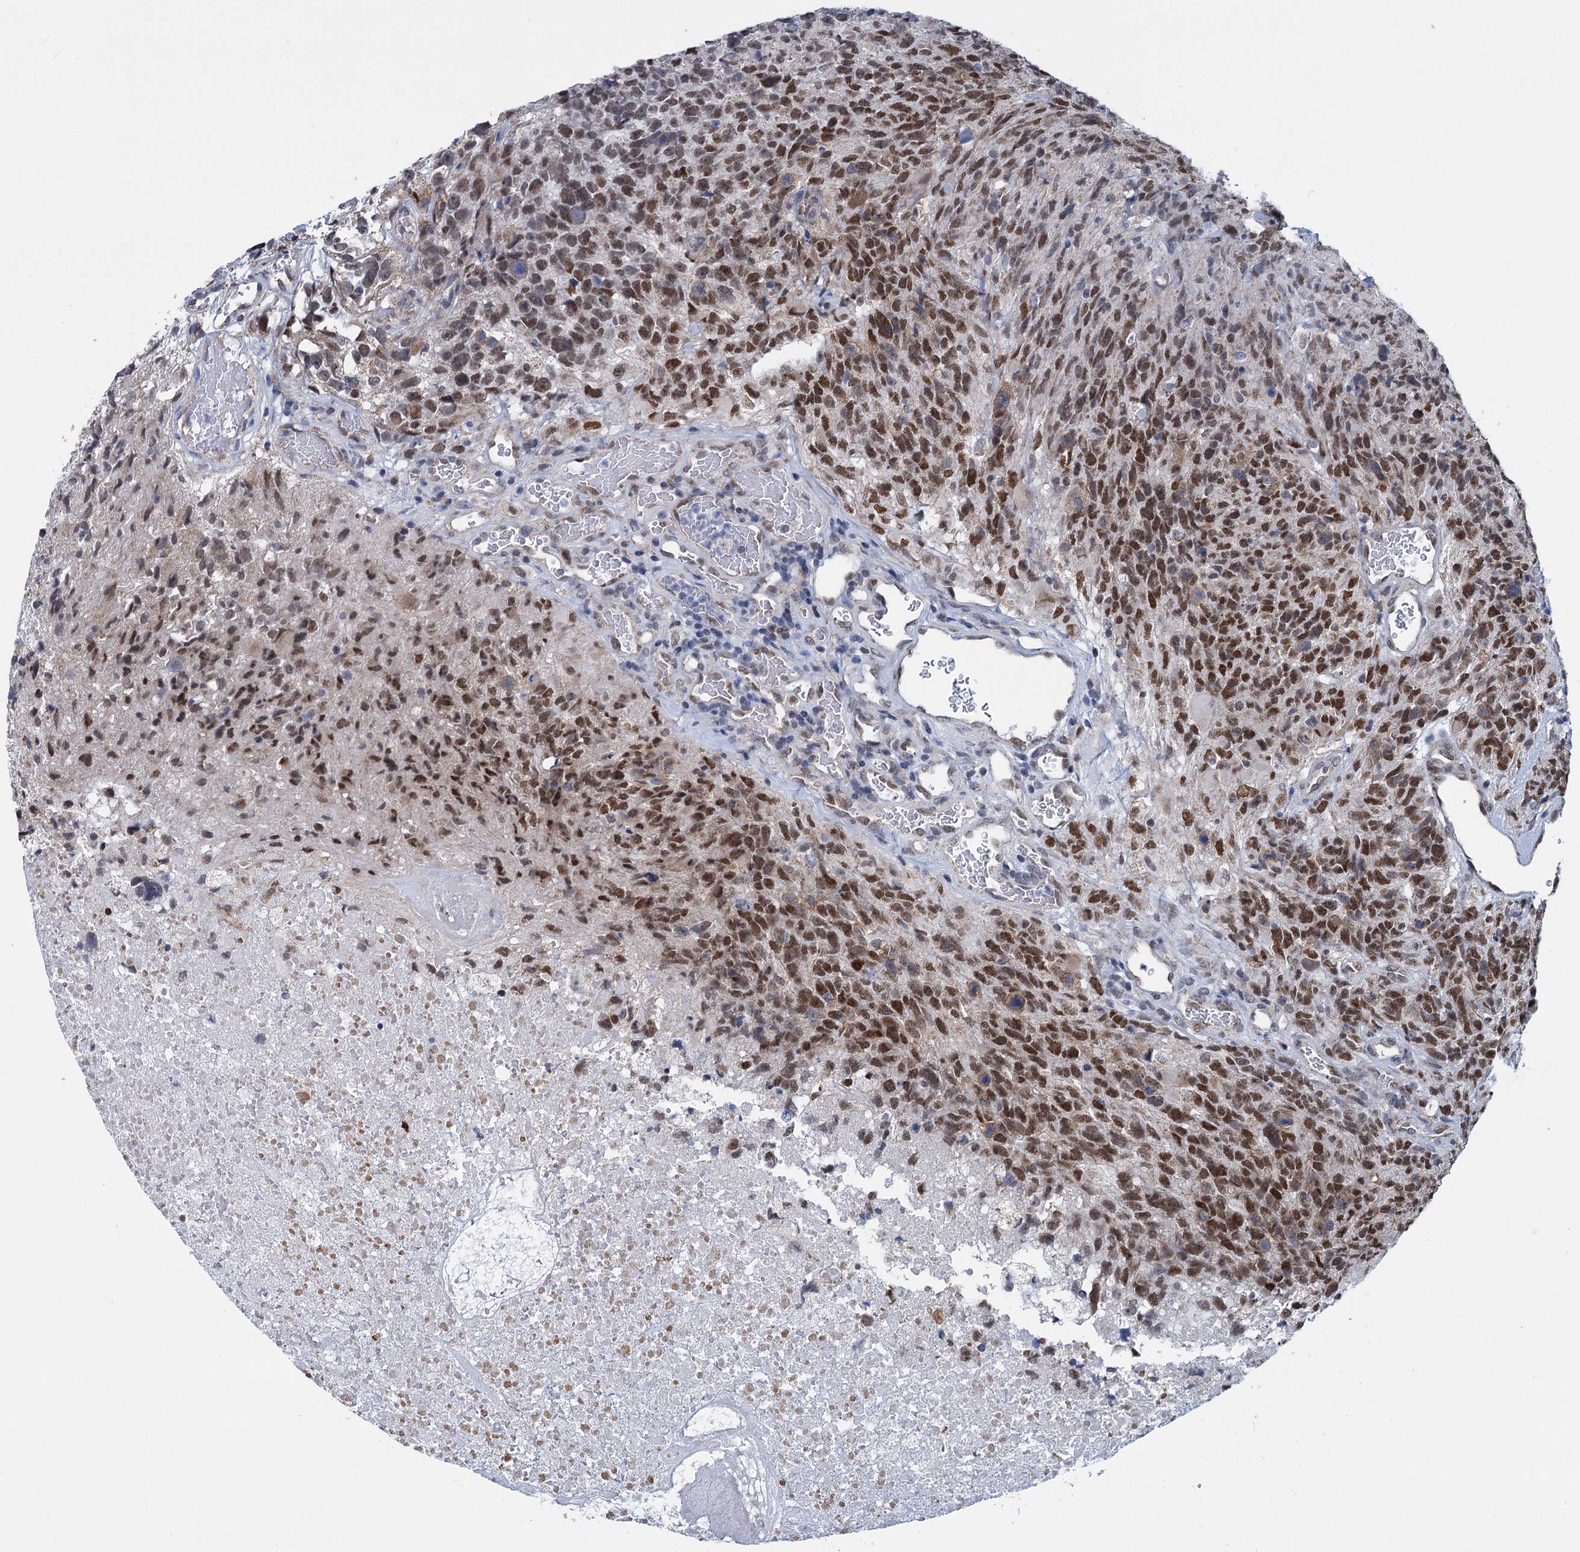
{"staining": {"intensity": "moderate", "quantity": ">75%", "location": "cytoplasmic/membranous,nuclear"}, "tissue": "glioma", "cell_type": "Tumor cells", "image_type": "cancer", "snomed": [{"axis": "morphology", "description": "Glioma, malignant, High grade"}, {"axis": "topography", "description": "Brain"}], "caption": "This image demonstrates immunohistochemistry (IHC) staining of human glioma, with medium moderate cytoplasmic/membranous and nuclear positivity in about >75% of tumor cells.", "gene": "MORN3", "patient": {"sex": "male", "age": 76}}